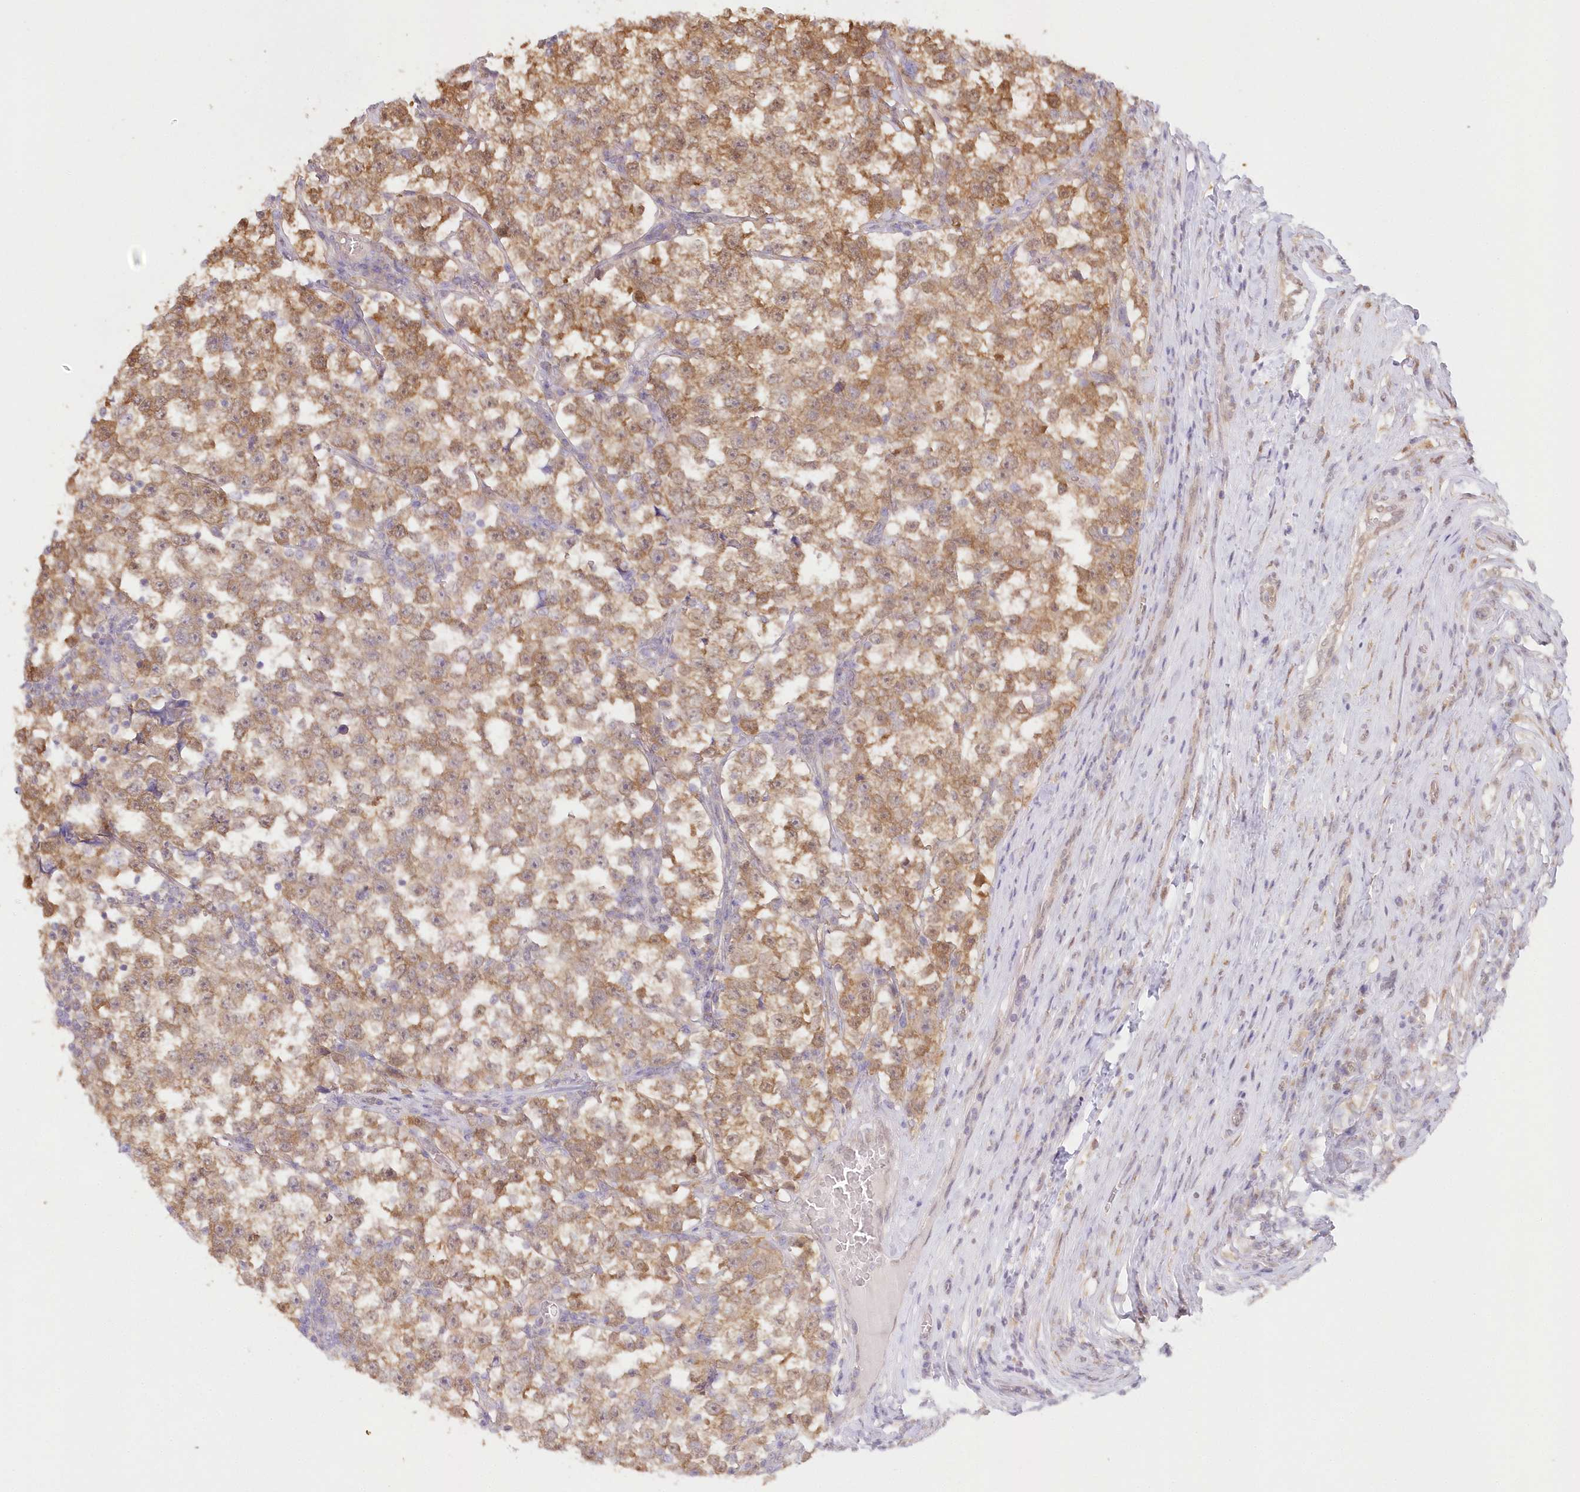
{"staining": {"intensity": "moderate", "quantity": ">75%", "location": "cytoplasmic/membranous"}, "tissue": "testis cancer", "cell_type": "Tumor cells", "image_type": "cancer", "snomed": [{"axis": "morphology", "description": "Normal tissue, NOS"}, {"axis": "morphology", "description": "Seminoma, NOS"}, {"axis": "topography", "description": "Testis"}], "caption": "Moderate cytoplasmic/membranous protein expression is seen in approximately >75% of tumor cells in testis seminoma. Ihc stains the protein in brown and the nuclei are stained blue.", "gene": "RNPEP", "patient": {"sex": "male", "age": 43}}